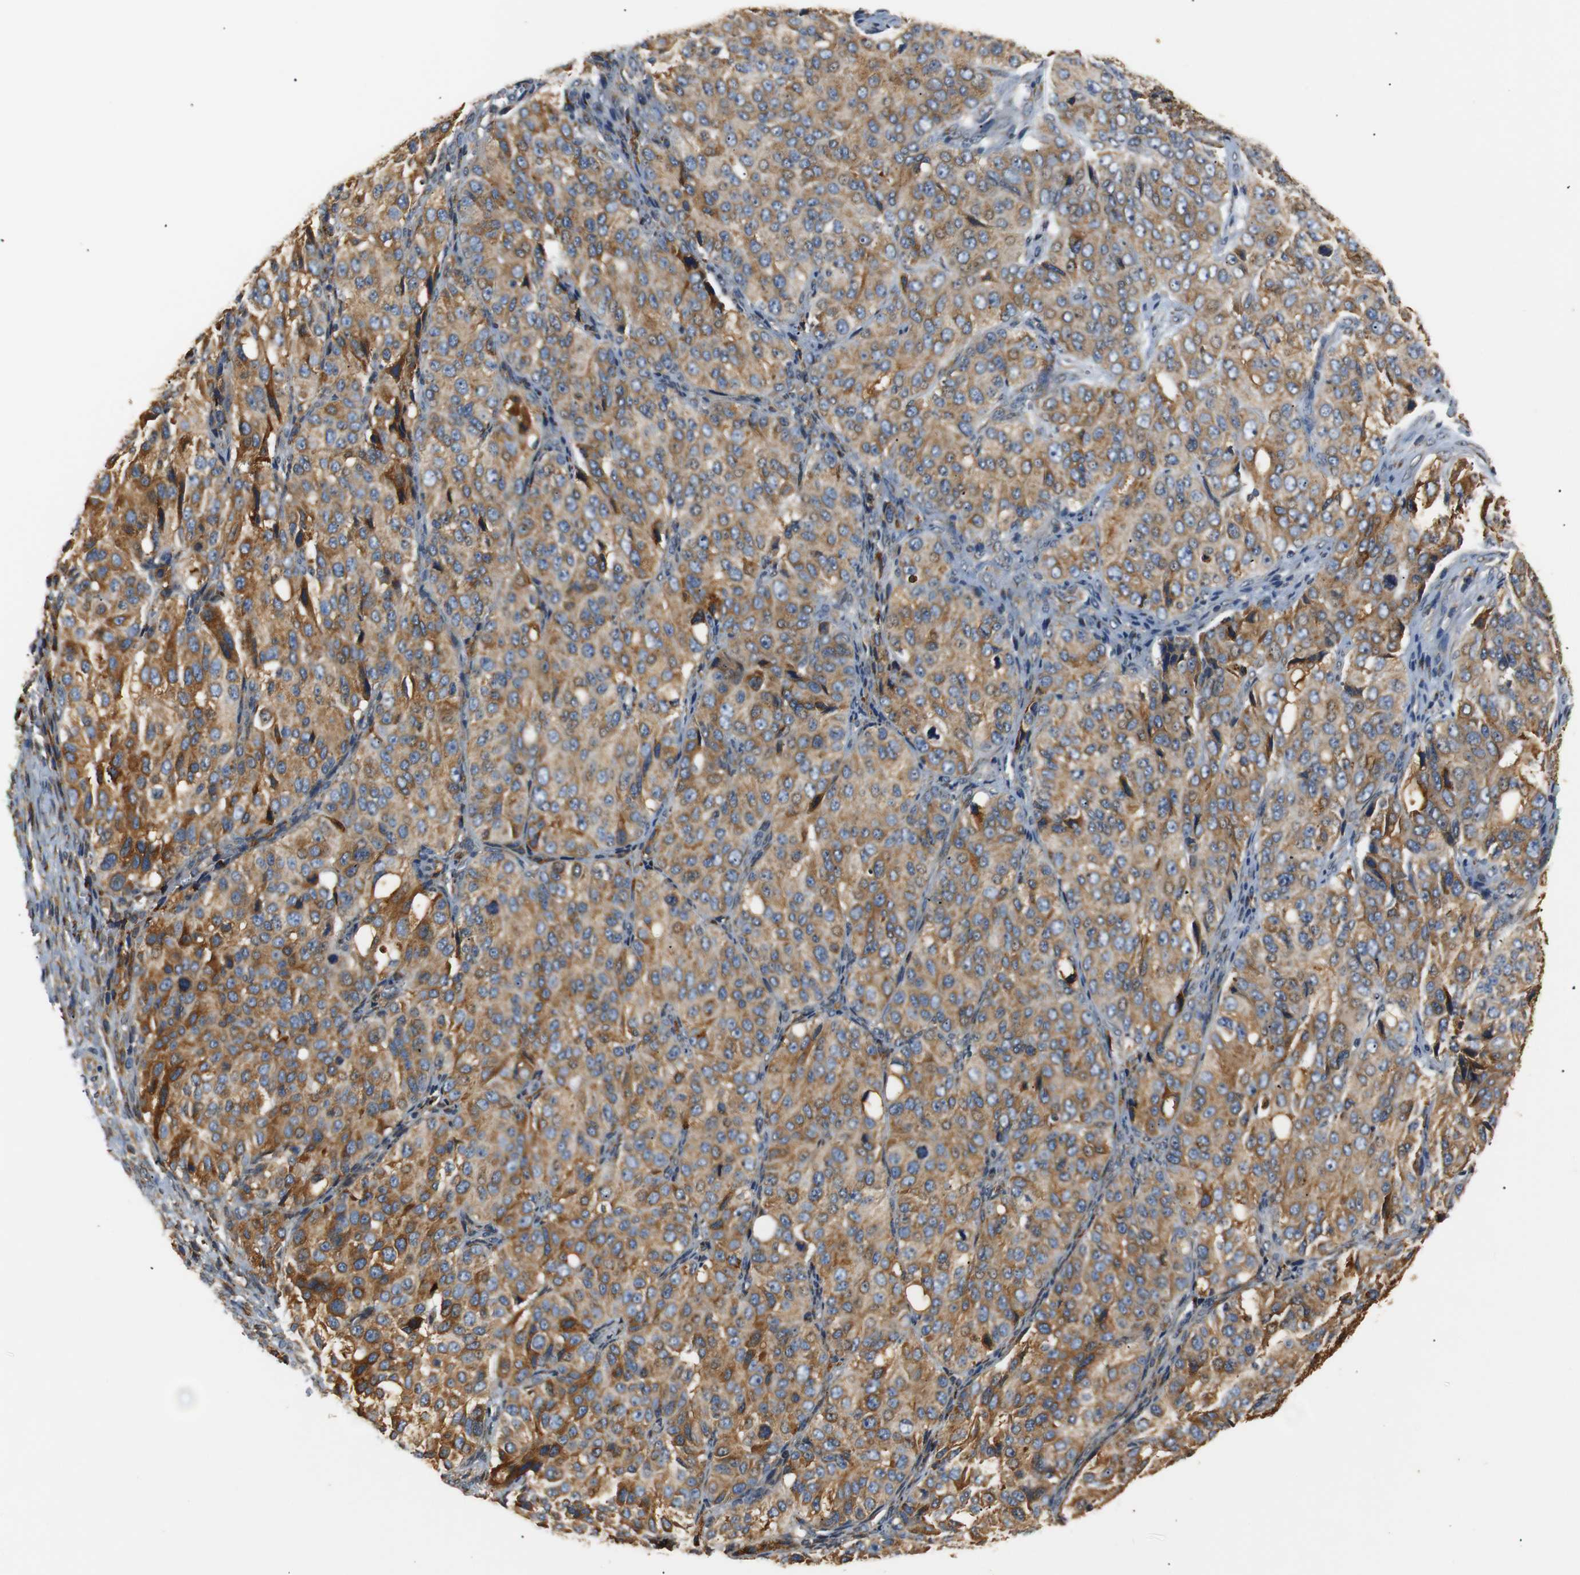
{"staining": {"intensity": "moderate", "quantity": ">75%", "location": "cytoplasmic/membranous"}, "tissue": "ovarian cancer", "cell_type": "Tumor cells", "image_type": "cancer", "snomed": [{"axis": "morphology", "description": "Carcinoma, endometroid"}, {"axis": "topography", "description": "Ovary"}], "caption": "Human ovarian cancer stained with a protein marker displays moderate staining in tumor cells.", "gene": "TMED2", "patient": {"sex": "female", "age": 51}}